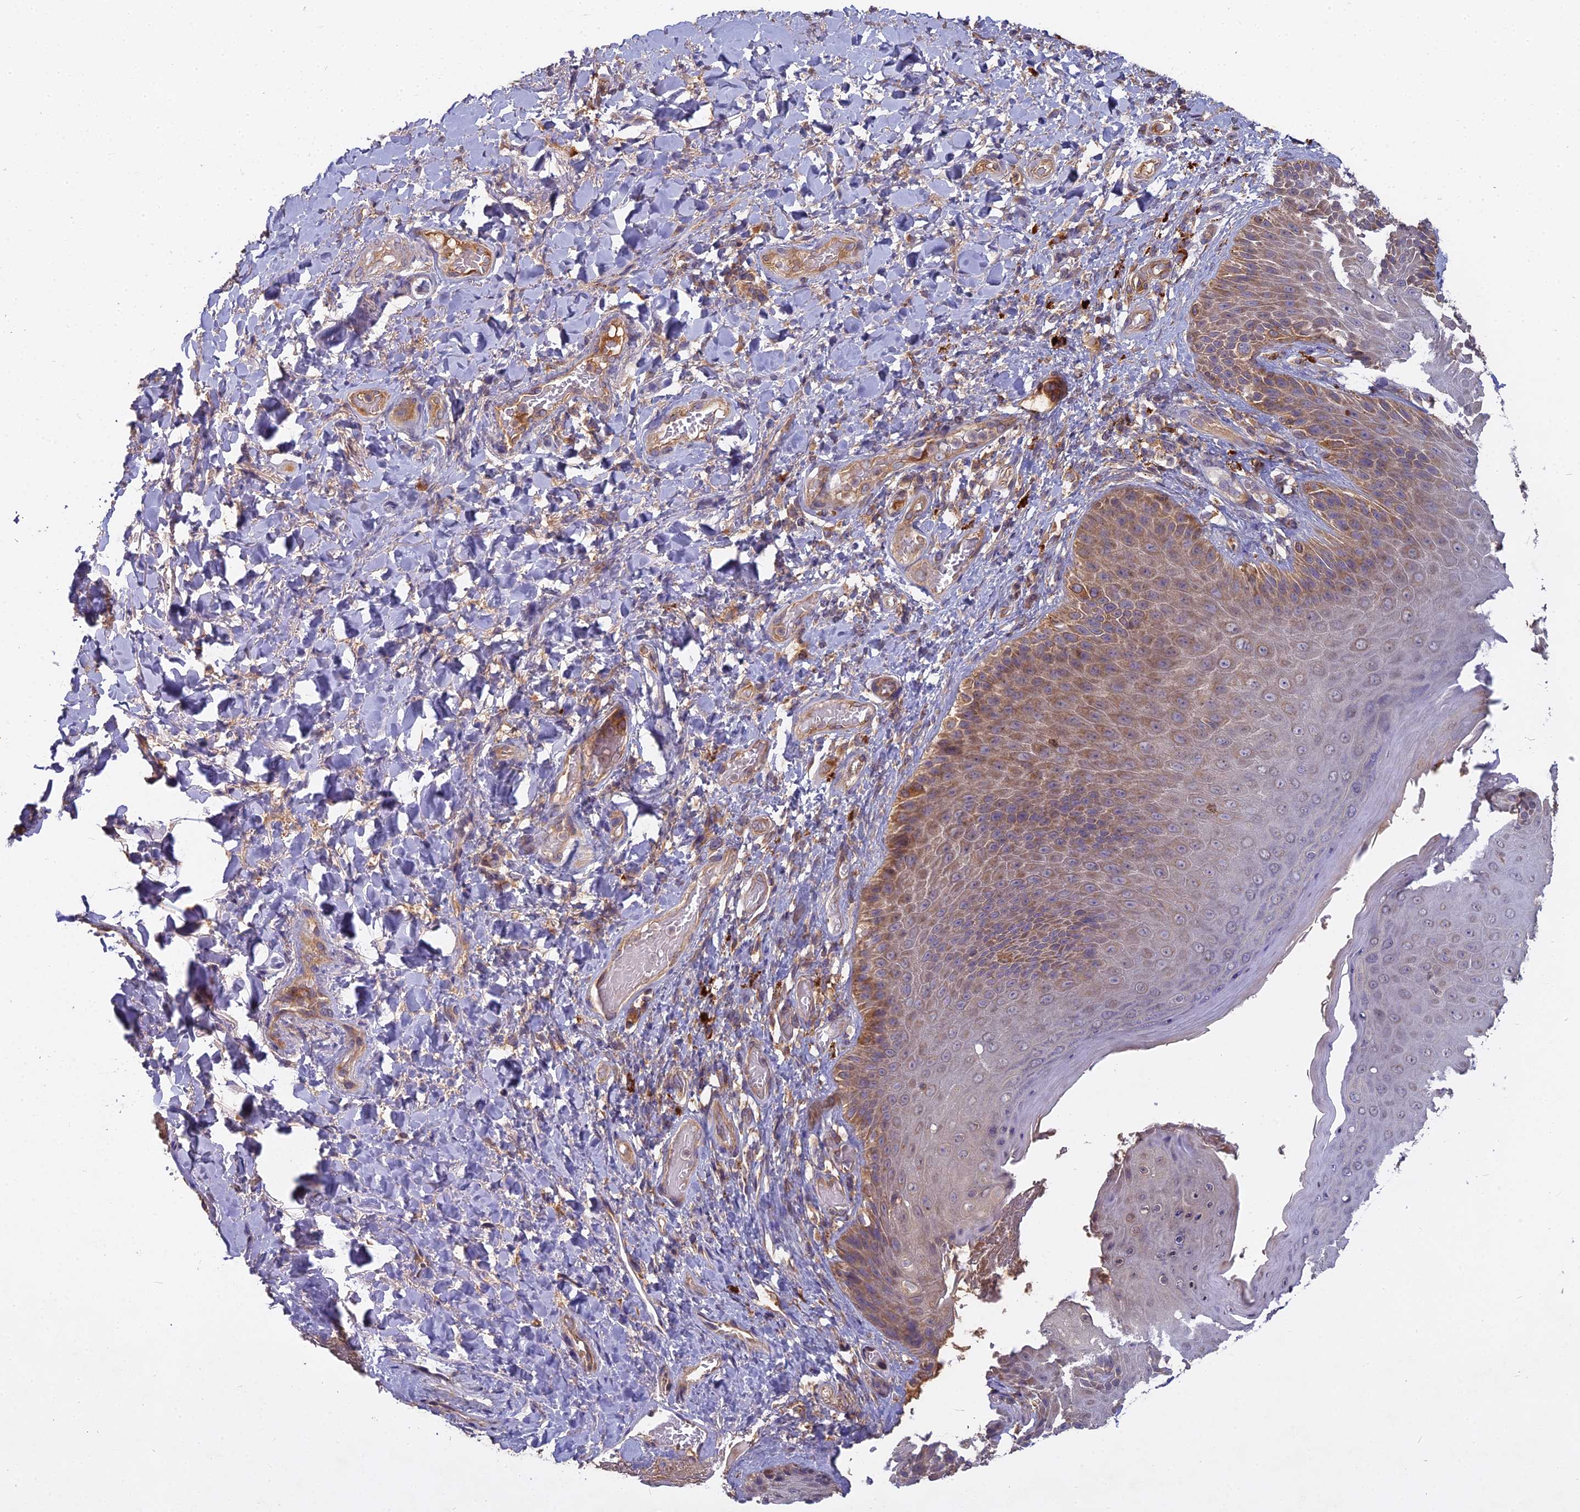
{"staining": {"intensity": "moderate", "quantity": "25%-75%", "location": "cytoplasmic/membranous"}, "tissue": "skin", "cell_type": "Epidermal cells", "image_type": "normal", "snomed": [{"axis": "morphology", "description": "Normal tissue, NOS"}, {"axis": "topography", "description": "Anal"}], "caption": "Immunohistochemical staining of benign skin shows medium levels of moderate cytoplasmic/membranous positivity in about 25%-75% of epidermal cells. The protein is stained brown, and the nuclei are stained in blue (DAB (3,3'-diaminobenzidine) IHC with brightfield microscopy, high magnification).", "gene": "CCDC167", "patient": {"sex": "female", "age": 89}}